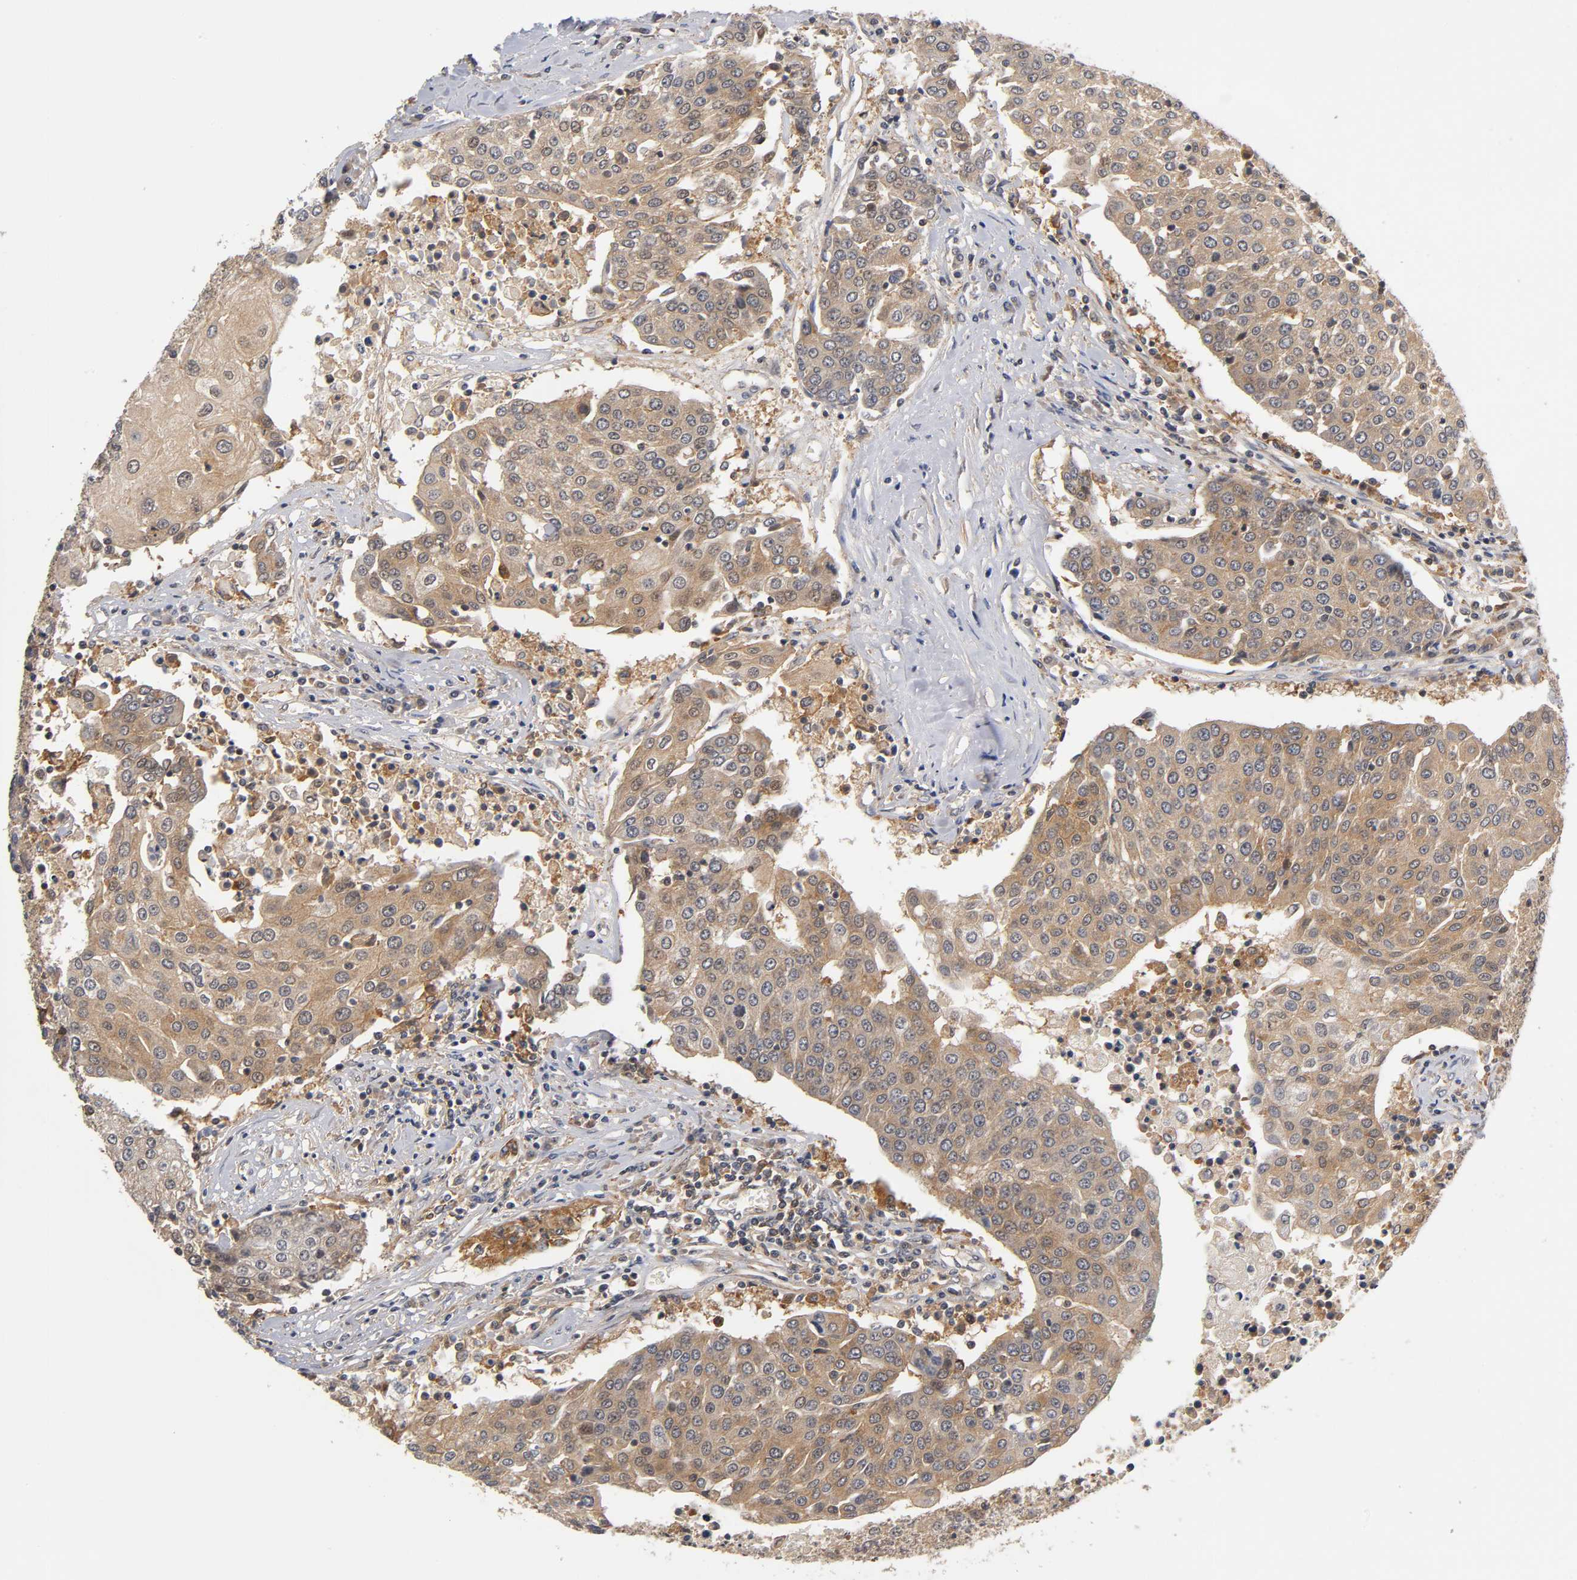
{"staining": {"intensity": "moderate", "quantity": ">75%", "location": "cytoplasmic/membranous,nuclear"}, "tissue": "urothelial cancer", "cell_type": "Tumor cells", "image_type": "cancer", "snomed": [{"axis": "morphology", "description": "Urothelial carcinoma, High grade"}, {"axis": "topography", "description": "Urinary bladder"}], "caption": "This photomicrograph displays immunohistochemistry staining of human urothelial cancer, with medium moderate cytoplasmic/membranous and nuclear expression in about >75% of tumor cells.", "gene": "ACTR2", "patient": {"sex": "female", "age": 85}}